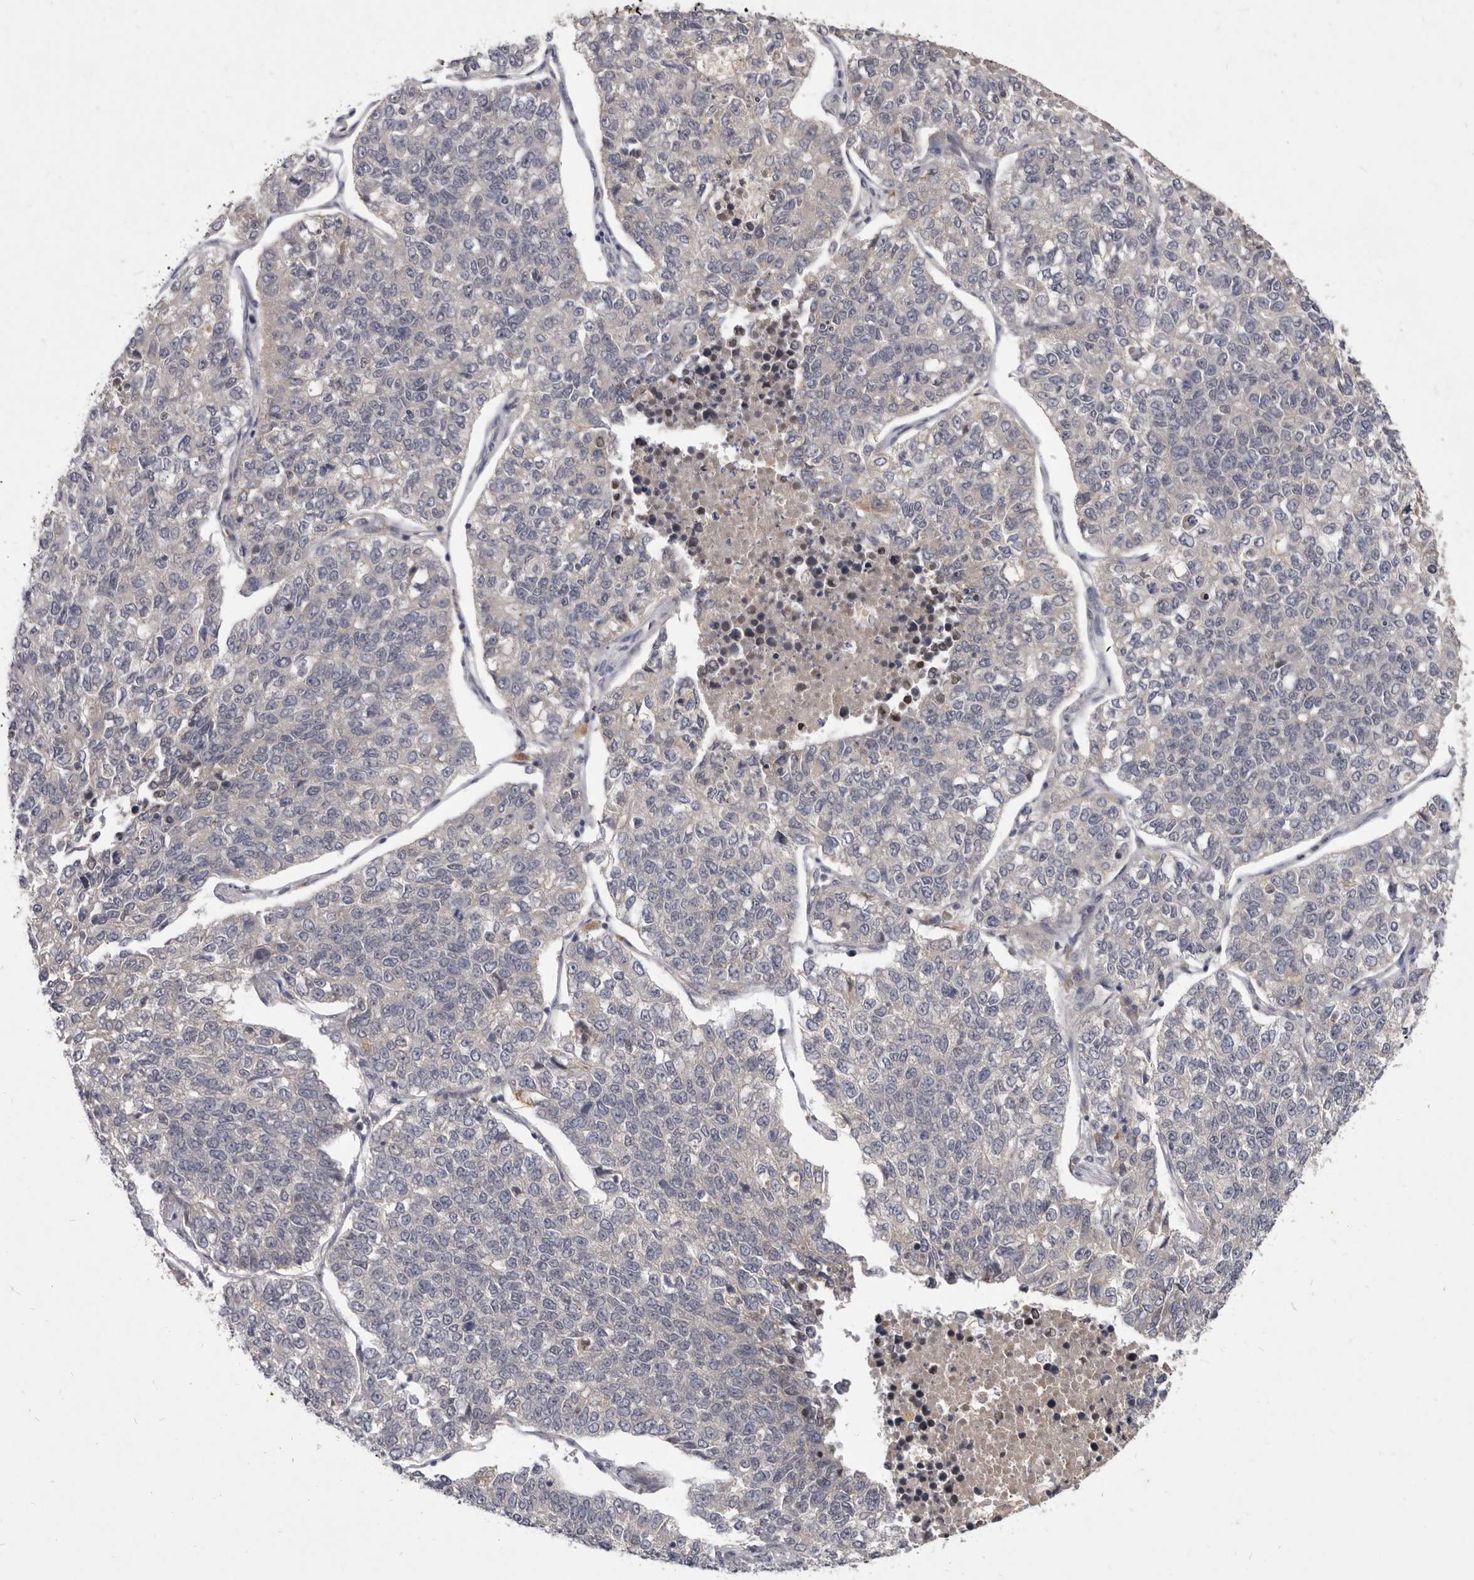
{"staining": {"intensity": "negative", "quantity": "none", "location": "none"}, "tissue": "lung cancer", "cell_type": "Tumor cells", "image_type": "cancer", "snomed": [{"axis": "morphology", "description": "Adenocarcinoma, NOS"}, {"axis": "topography", "description": "Lung"}], "caption": "Lung adenocarcinoma was stained to show a protein in brown. There is no significant staining in tumor cells.", "gene": "SLC22A1", "patient": {"sex": "male", "age": 49}}